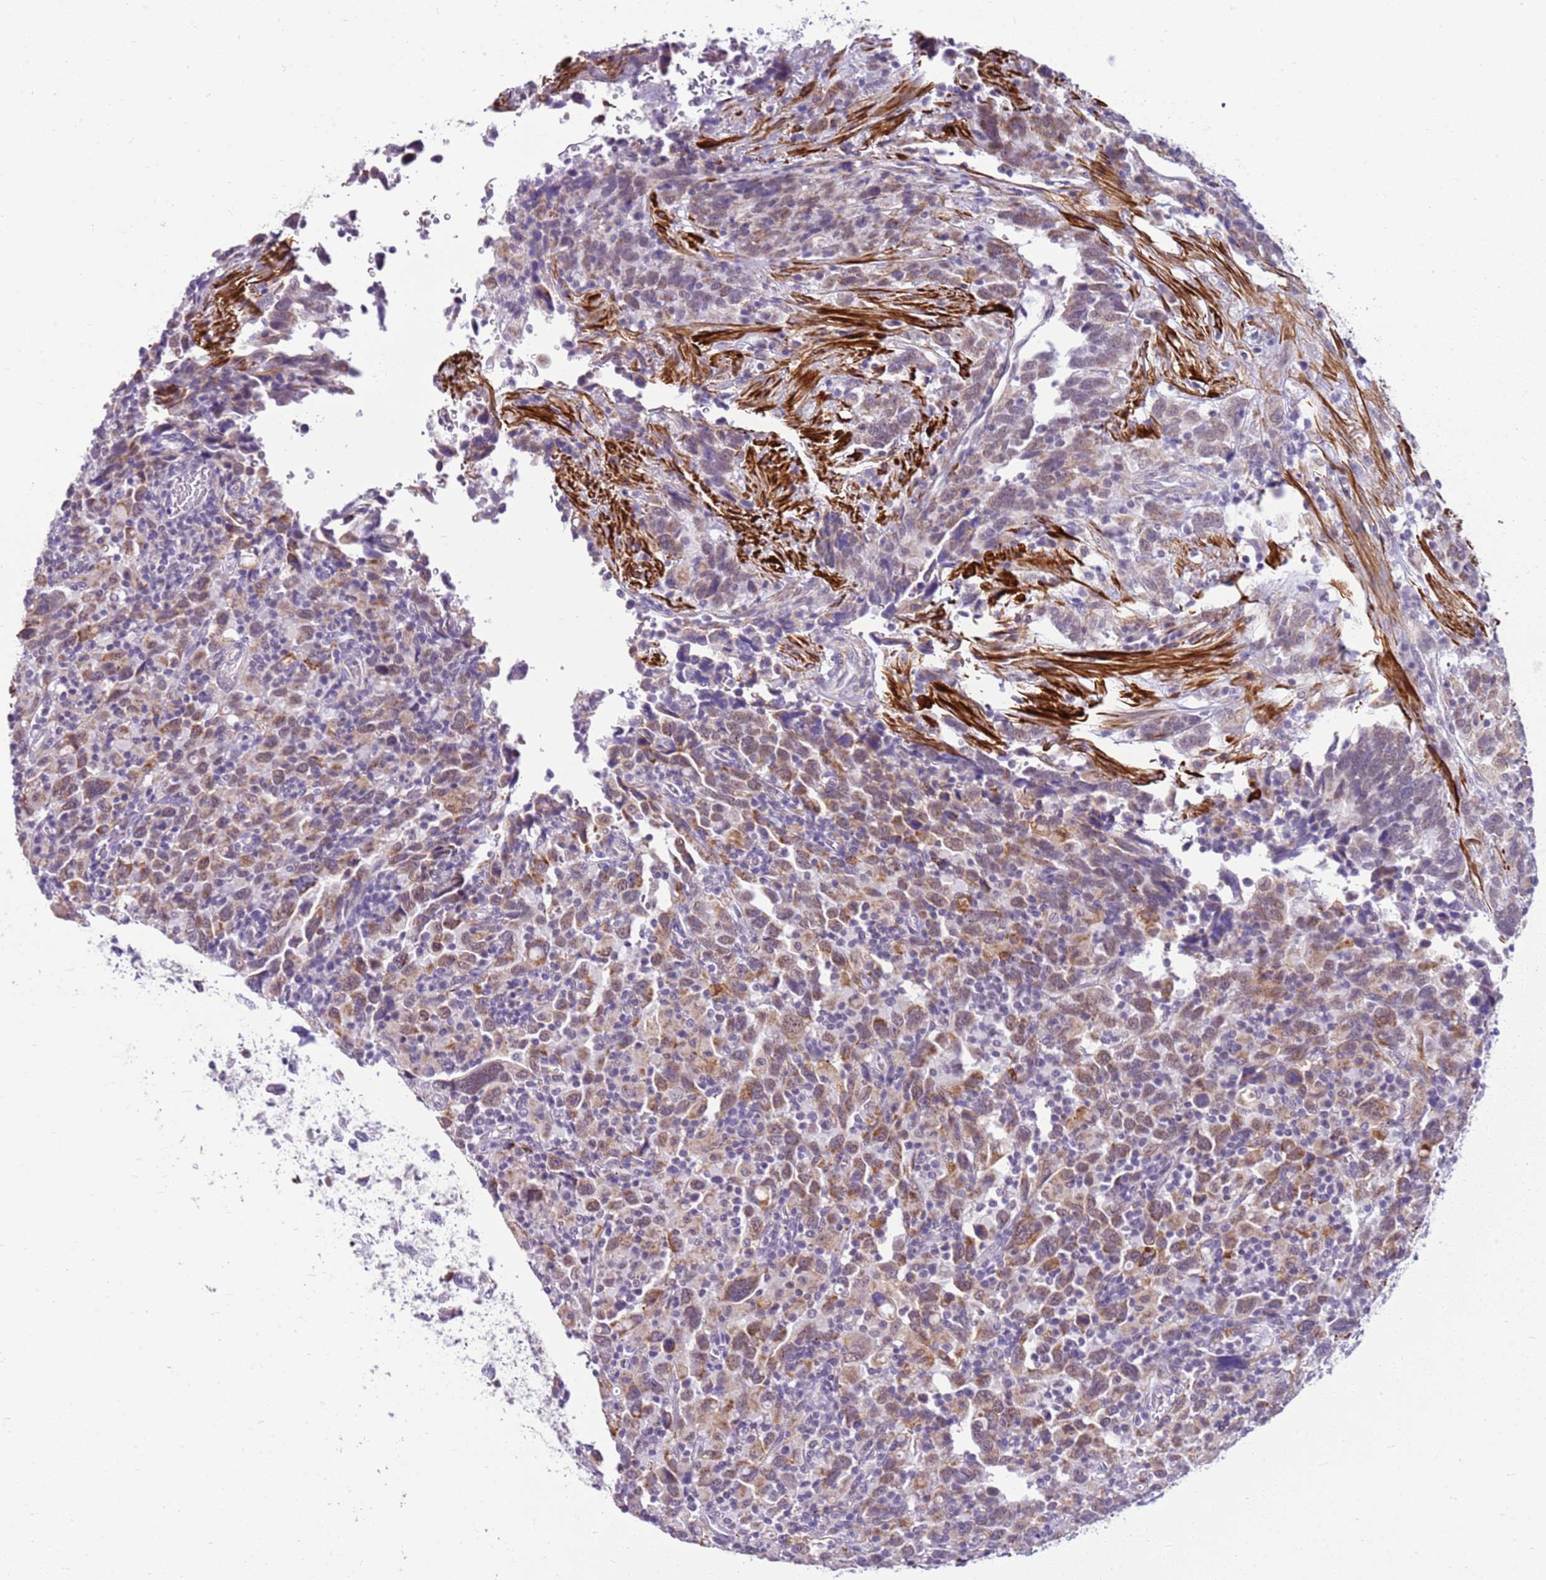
{"staining": {"intensity": "weak", "quantity": ">75%", "location": "cytoplasmic/membranous,nuclear"}, "tissue": "urothelial cancer", "cell_type": "Tumor cells", "image_type": "cancer", "snomed": [{"axis": "morphology", "description": "Urothelial carcinoma, High grade"}, {"axis": "topography", "description": "Urinary bladder"}], "caption": "Urothelial cancer tissue reveals weak cytoplasmic/membranous and nuclear staining in about >75% of tumor cells", "gene": "SMIM4", "patient": {"sex": "male", "age": 61}}